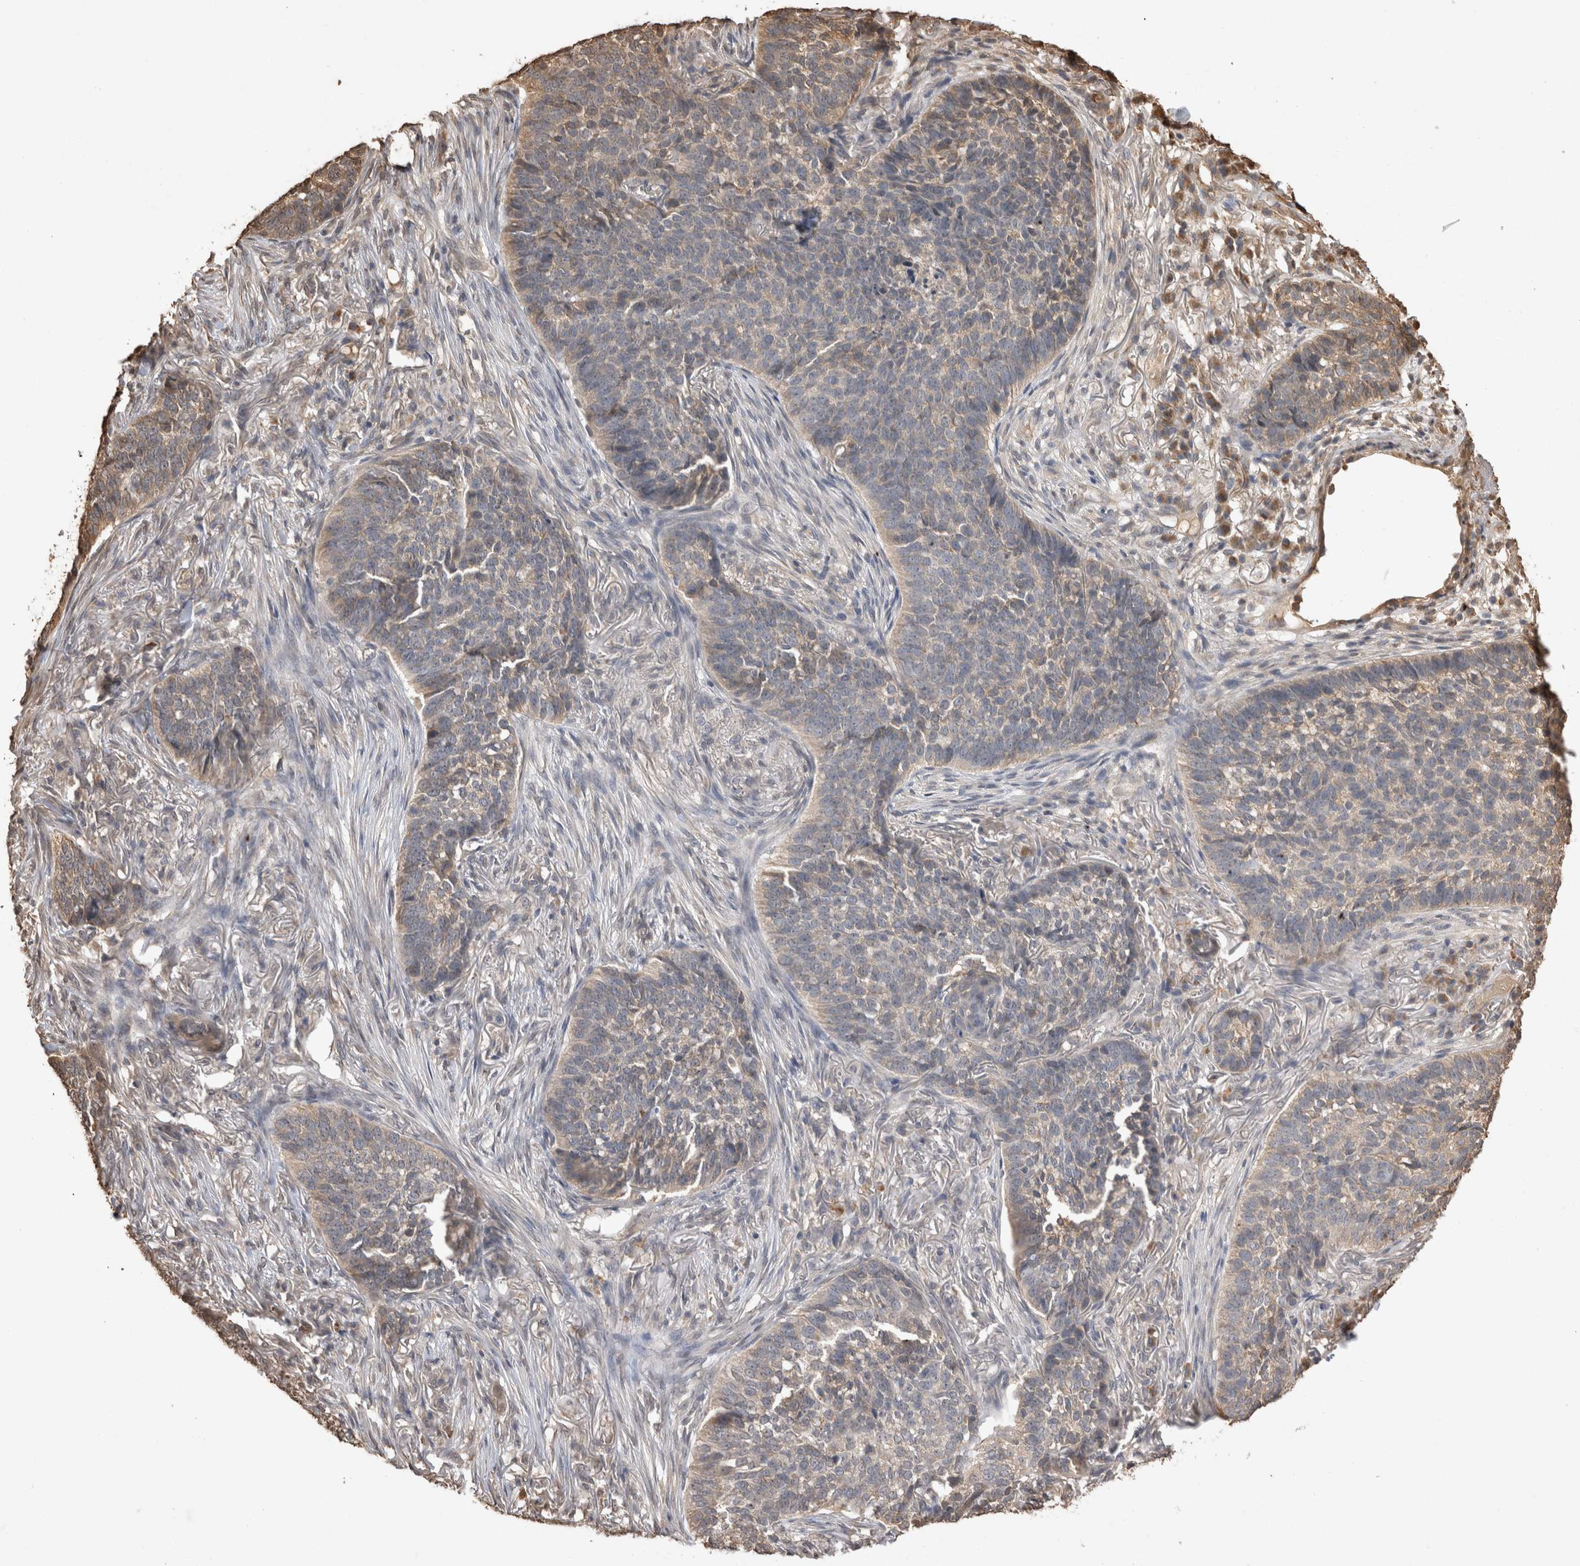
{"staining": {"intensity": "weak", "quantity": "25%-75%", "location": "cytoplasmic/membranous"}, "tissue": "skin cancer", "cell_type": "Tumor cells", "image_type": "cancer", "snomed": [{"axis": "morphology", "description": "Basal cell carcinoma"}, {"axis": "topography", "description": "Skin"}], "caption": "Human skin cancer stained with a brown dye demonstrates weak cytoplasmic/membranous positive expression in about 25%-75% of tumor cells.", "gene": "SOCS5", "patient": {"sex": "male", "age": 85}}